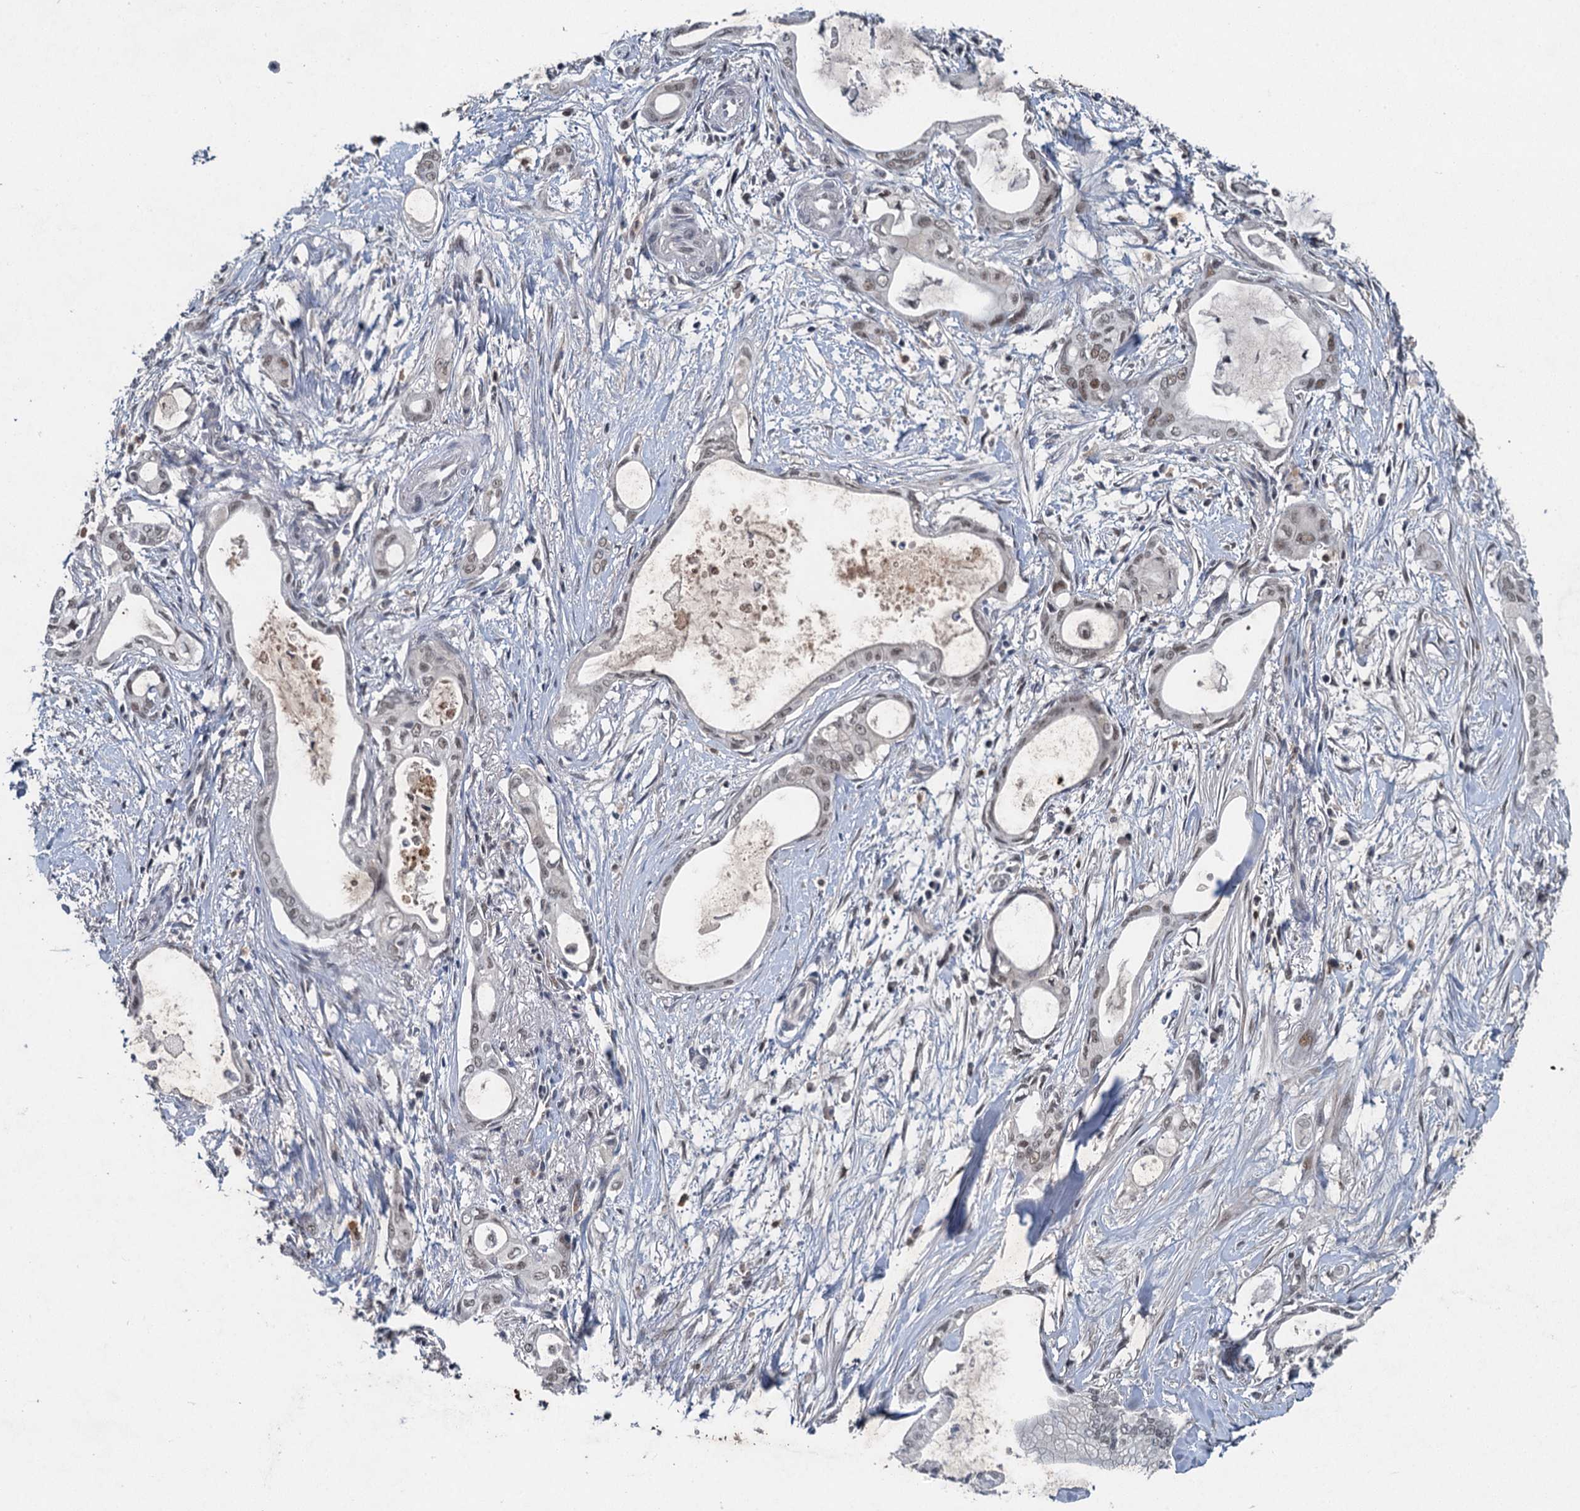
{"staining": {"intensity": "weak", "quantity": "25%-75%", "location": "nuclear"}, "tissue": "pancreatic cancer", "cell_type": "Tumor cells", "image_type": "cancer", "snomed": [{"axis": "morphology", "description": "Adenocarcinoma, NOS"}, {"axis": "topography", "description": "Pancreas"}], "caption": "An immunohistochemistry micrograph of neoplastic tissue is shown. Protein staining in brown labels weak nuclear positivity in adenocarcinoma (pancreatic) within tumor cells. (DAB (3,3'-diaminobenzidine) = brown stain, brightfield microscopy at high magnification).", "gene": "CSTF3", "patient": {"sex": "male", "age": 72}}